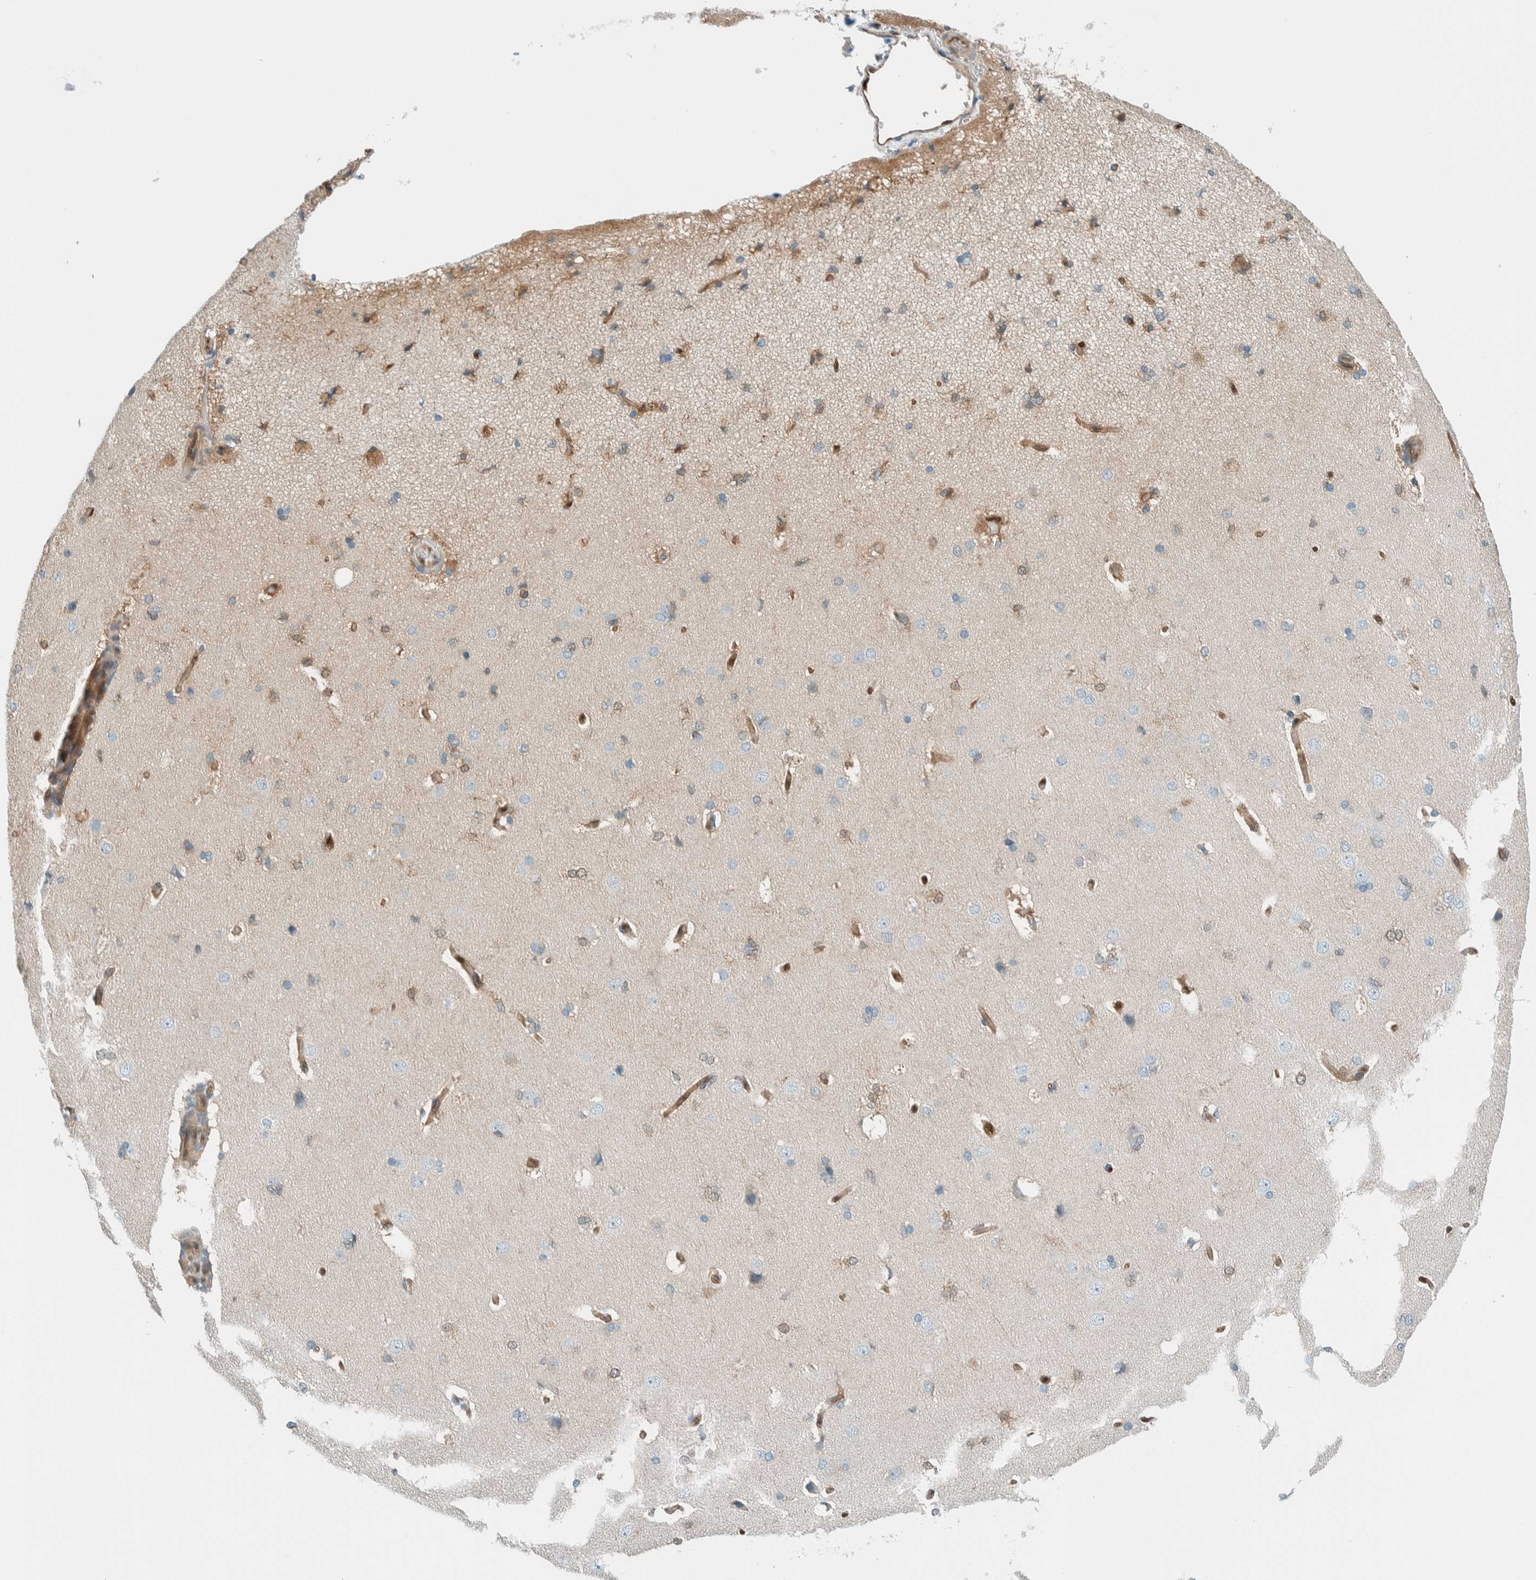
{"staining": {"intensity": "moderate", "quantity": ">75%", "location": "cytoplasmic/membranous,nuclear"}, "tissue": "cerebral cortex", "cell_type": "Endothelial cells", "image_type": "normal", "snomed": [{"axis": "morphology", "description": "Normal tissue, NOS"}, {"axis": "topography", "description": "Cerebral cortex"}], "caption": "Protein expression analysis of unremarkable cerebral cortex exhibits moderate cytoplasmic/membranous,nuclear positivity in approximately >75% of endothelial cells. The staining was performed using DAB, with brown indicating positive protein expression. Nuclei are stained blue with hematoxylin.", "gene": "NXN", "patient": {"sex": "male", "age": 62}}